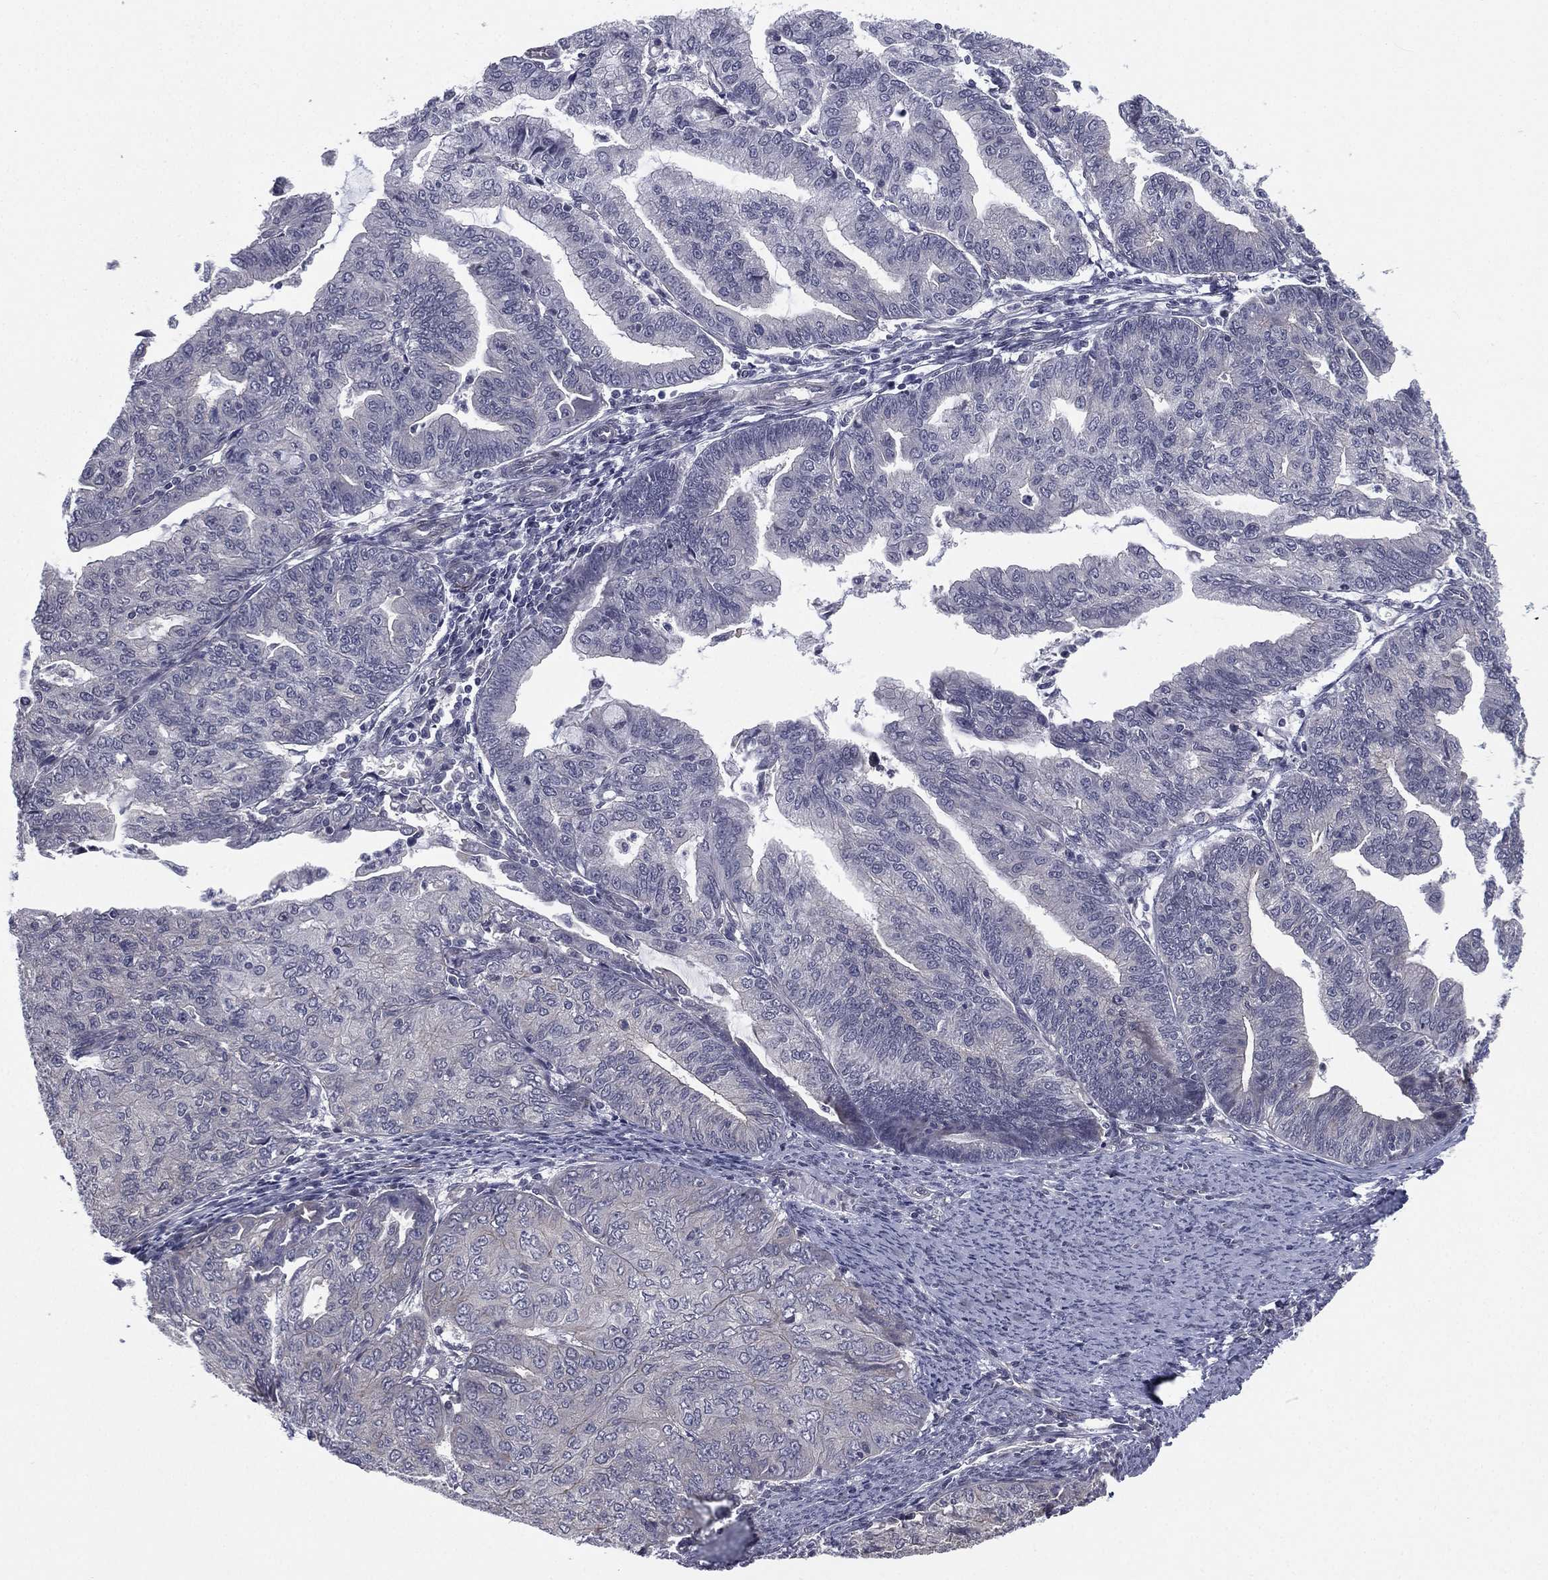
{"staining": {"intensity": "negative", "quantity": "none", "location": "none"}, "tissue": "endometrial cancer", "cell_type": "Tumor cells", "image_type": "cancer", "snomed": [{"axis": "morphology", "description": "Adenocarcinoma, NOS"}, {"axis": "topography", "description": "Endometrium"}], "caption": "Immunohistochemistry micrograph of human endometrial cancer stained for a protein (brown), which exhibits no expression in tumor cells. (DAB (3,3'-diaminobenzidine) IHC with hematoxylin counter stain).", "gene": "ACTRT2", "patient": {"sex": "female", "age": 82}}